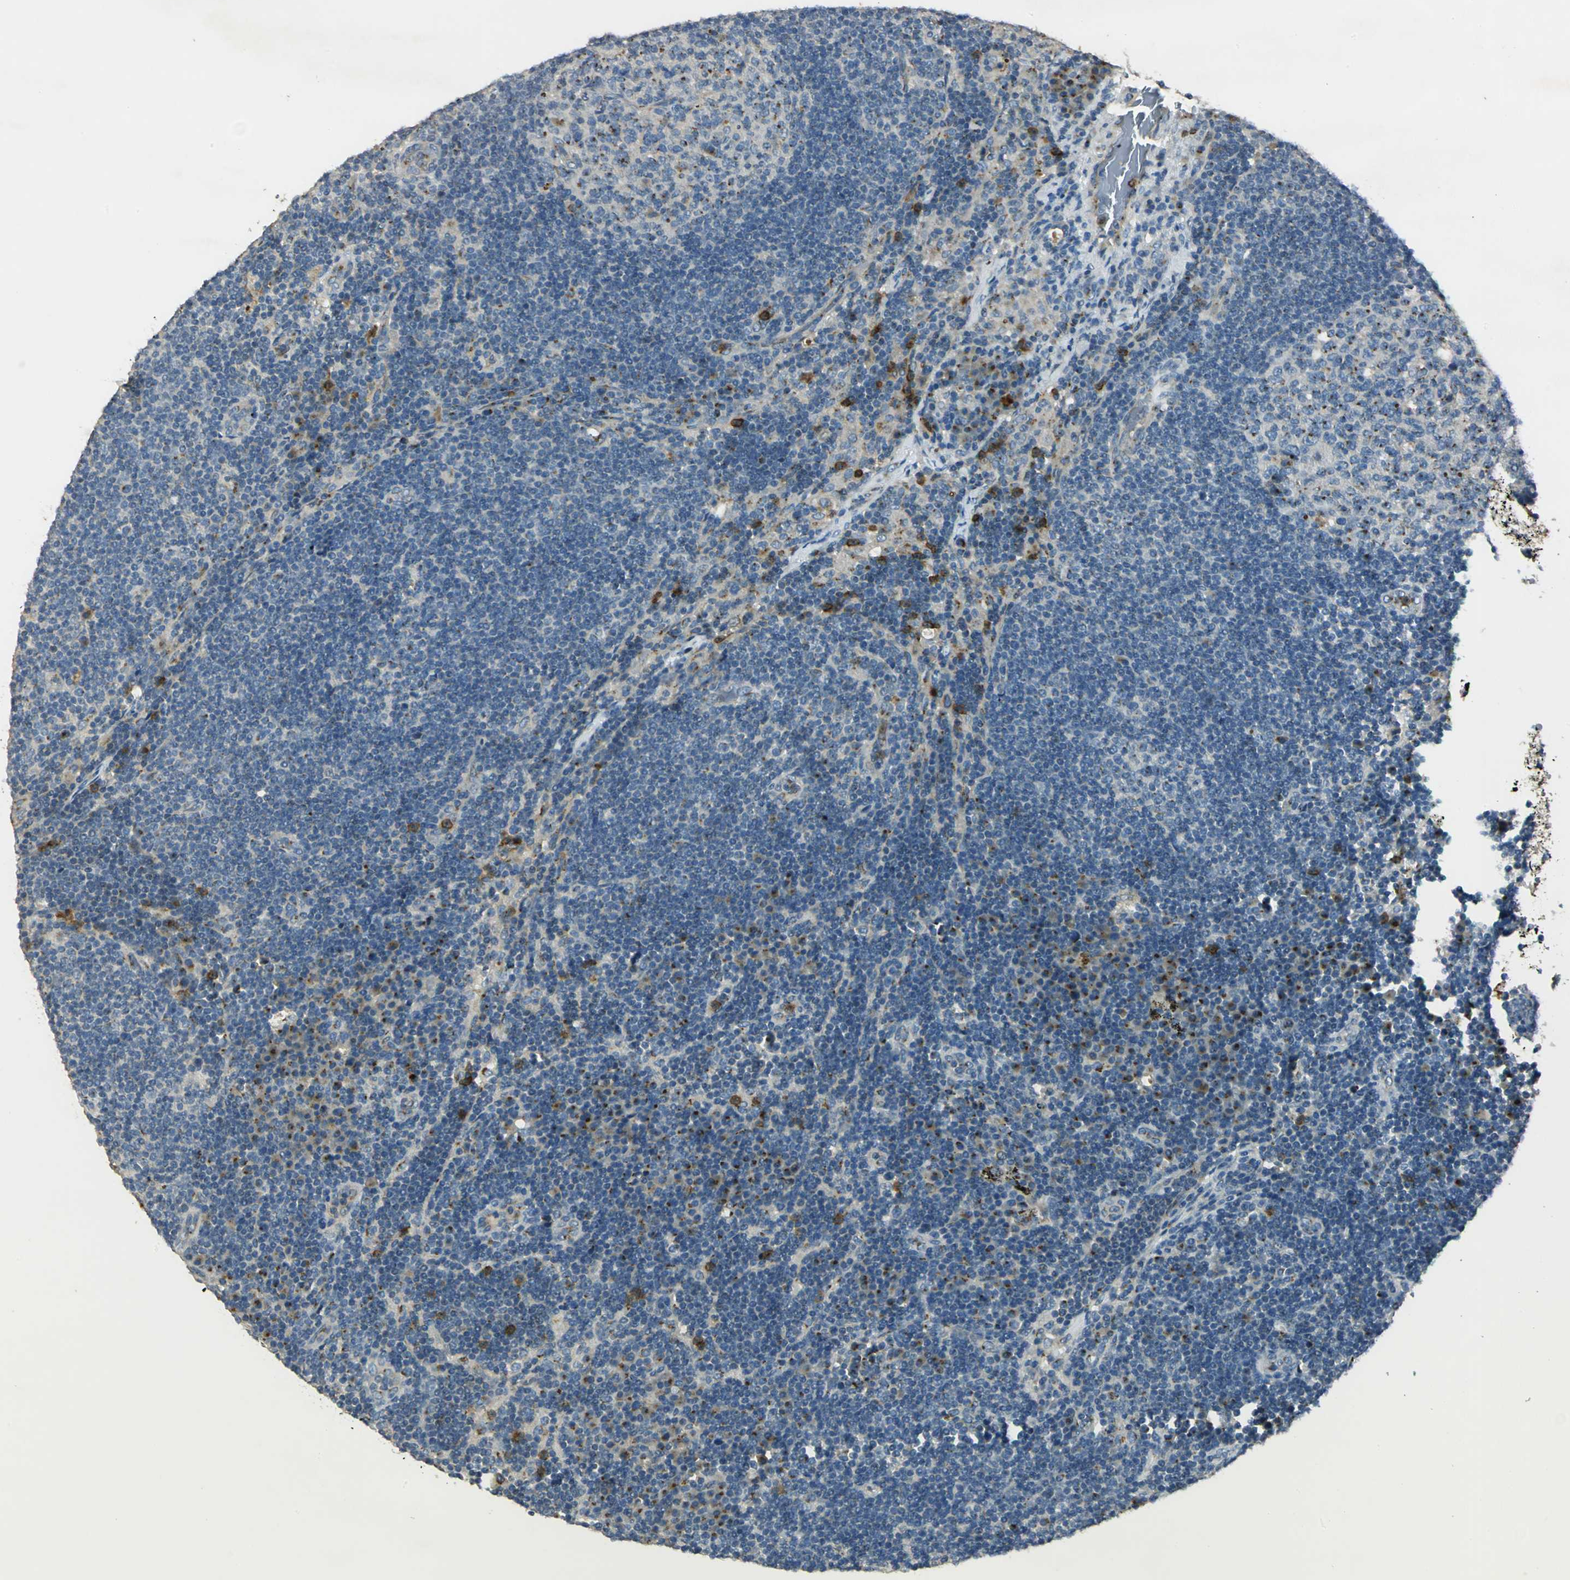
{"staining": {"intensity": "moderate", "quantity": "<25%", "location": "cytoplasmic/membranous"}, "tissue": "lymph node", "cell_type": "Germinal center cells", "image_type": "normal", "snomed": [{"axis": "morphology", "description": "Normal tissue, NOS"}, {"axis": "morphology", "description": "Squamous cell carcinoma, metastatic, NOS"}, {"axis": "topography", "description": "Lymph node"}], "caption": "A micrograph of human lymph node stained for a protein exhibits moderate cytoplasmic/membranous brown staining in germinal center cells. The staining was performed using DAB, with brown indicating positive protein expression. Nuclei are stained blue with hematoxylin.", "gene": "TM9SF2", "patient": {"sex": "female", "age": 53}}